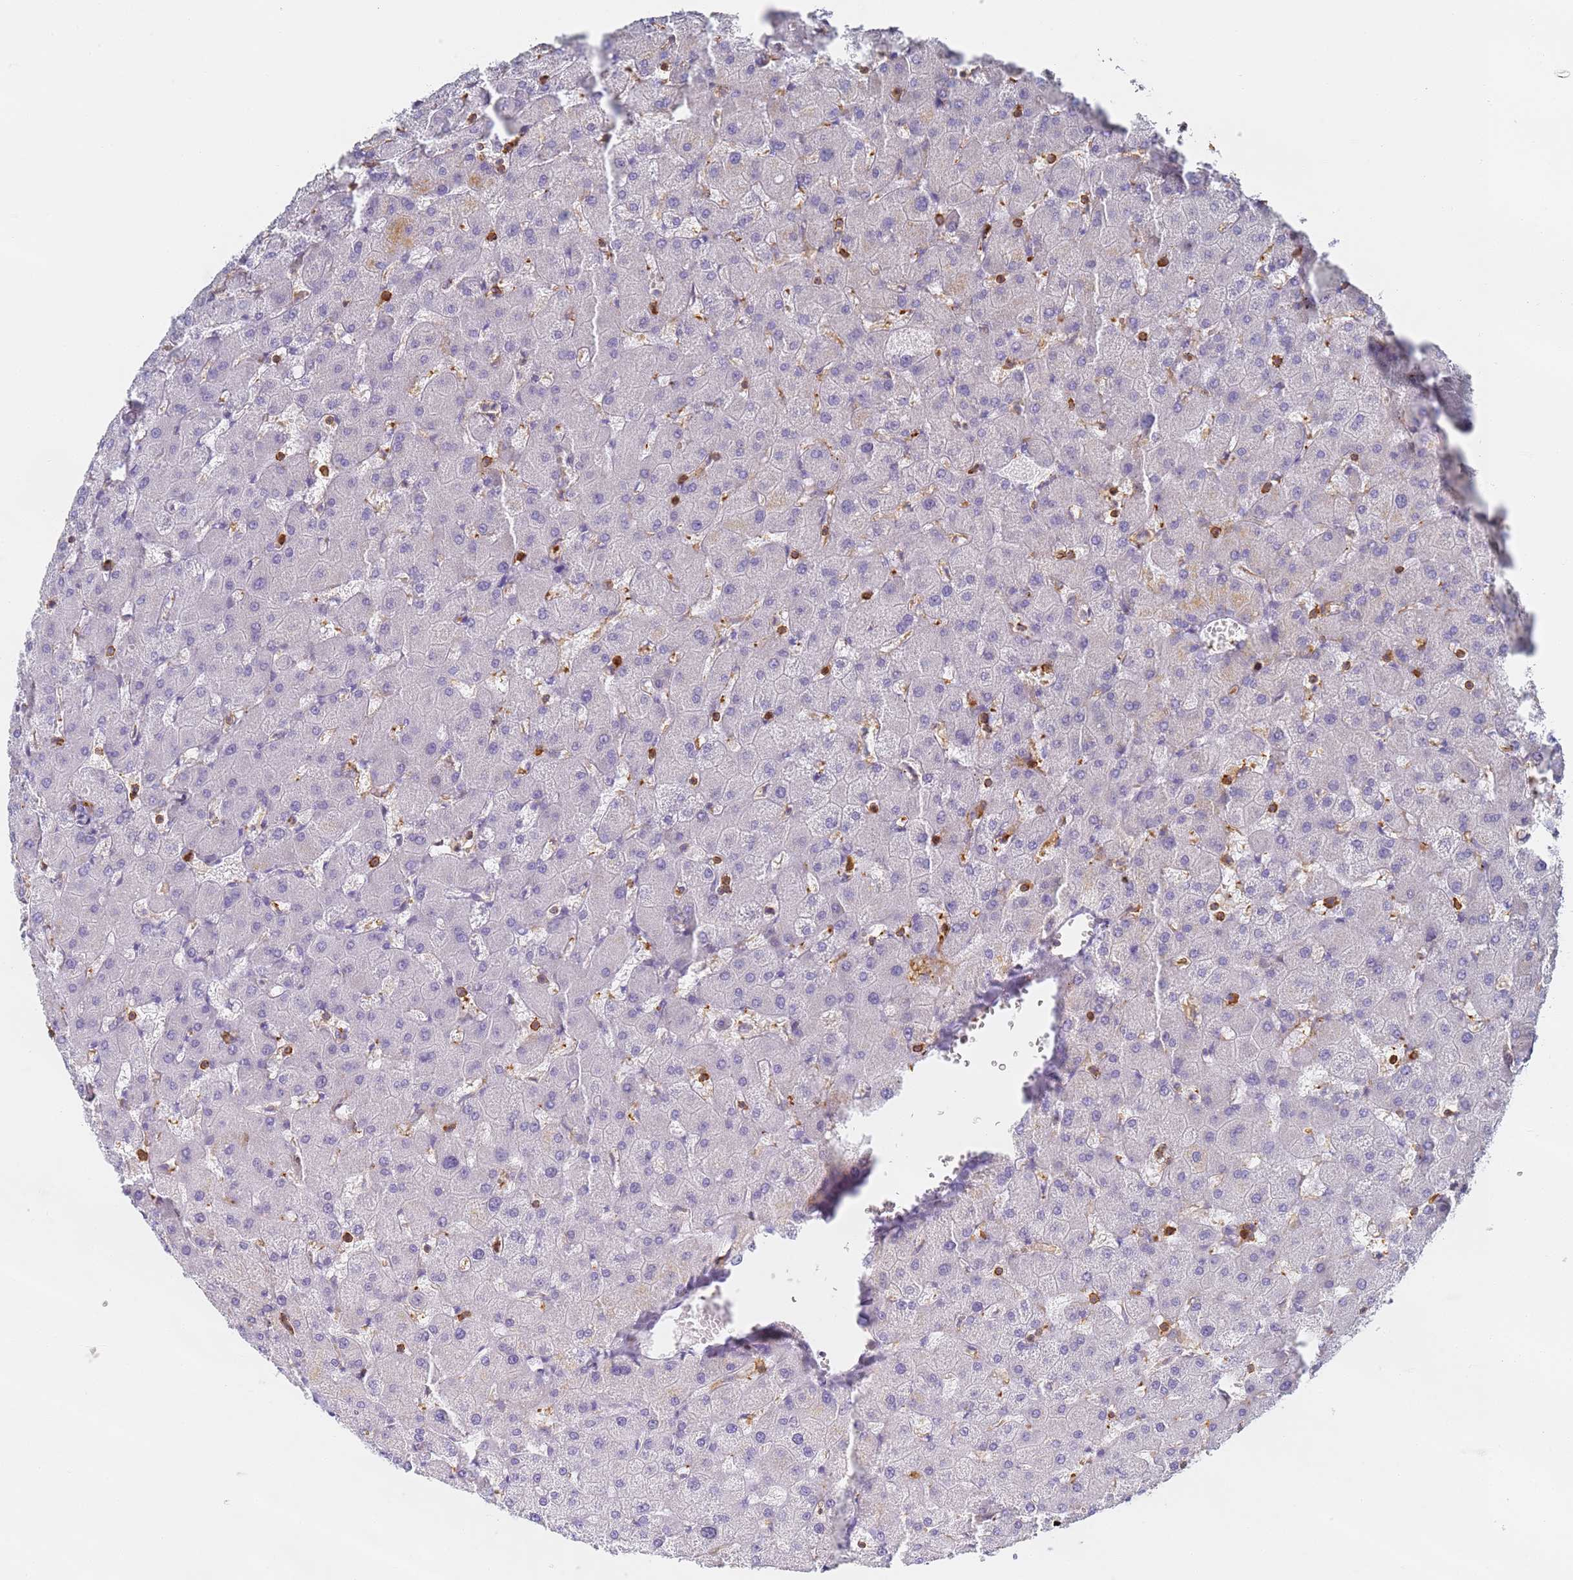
{"staining": {"intensity": "negative", "quantity": "none", "location": "none"}, "tissue": "liver", "cell_type": "Cholangiocytes", "image_type": "normal", "snomed": [{"axis": "morphology", "description": "Normal tissue, NOS"}, {"axis": "topography", "description": "Liver"}], "caption": "Liver stained for a protein using immunohistochemistry exhibits no expression cholangiocytes.", "gene": "BIN2", "patient": {"sex": "female", "age": 63}}